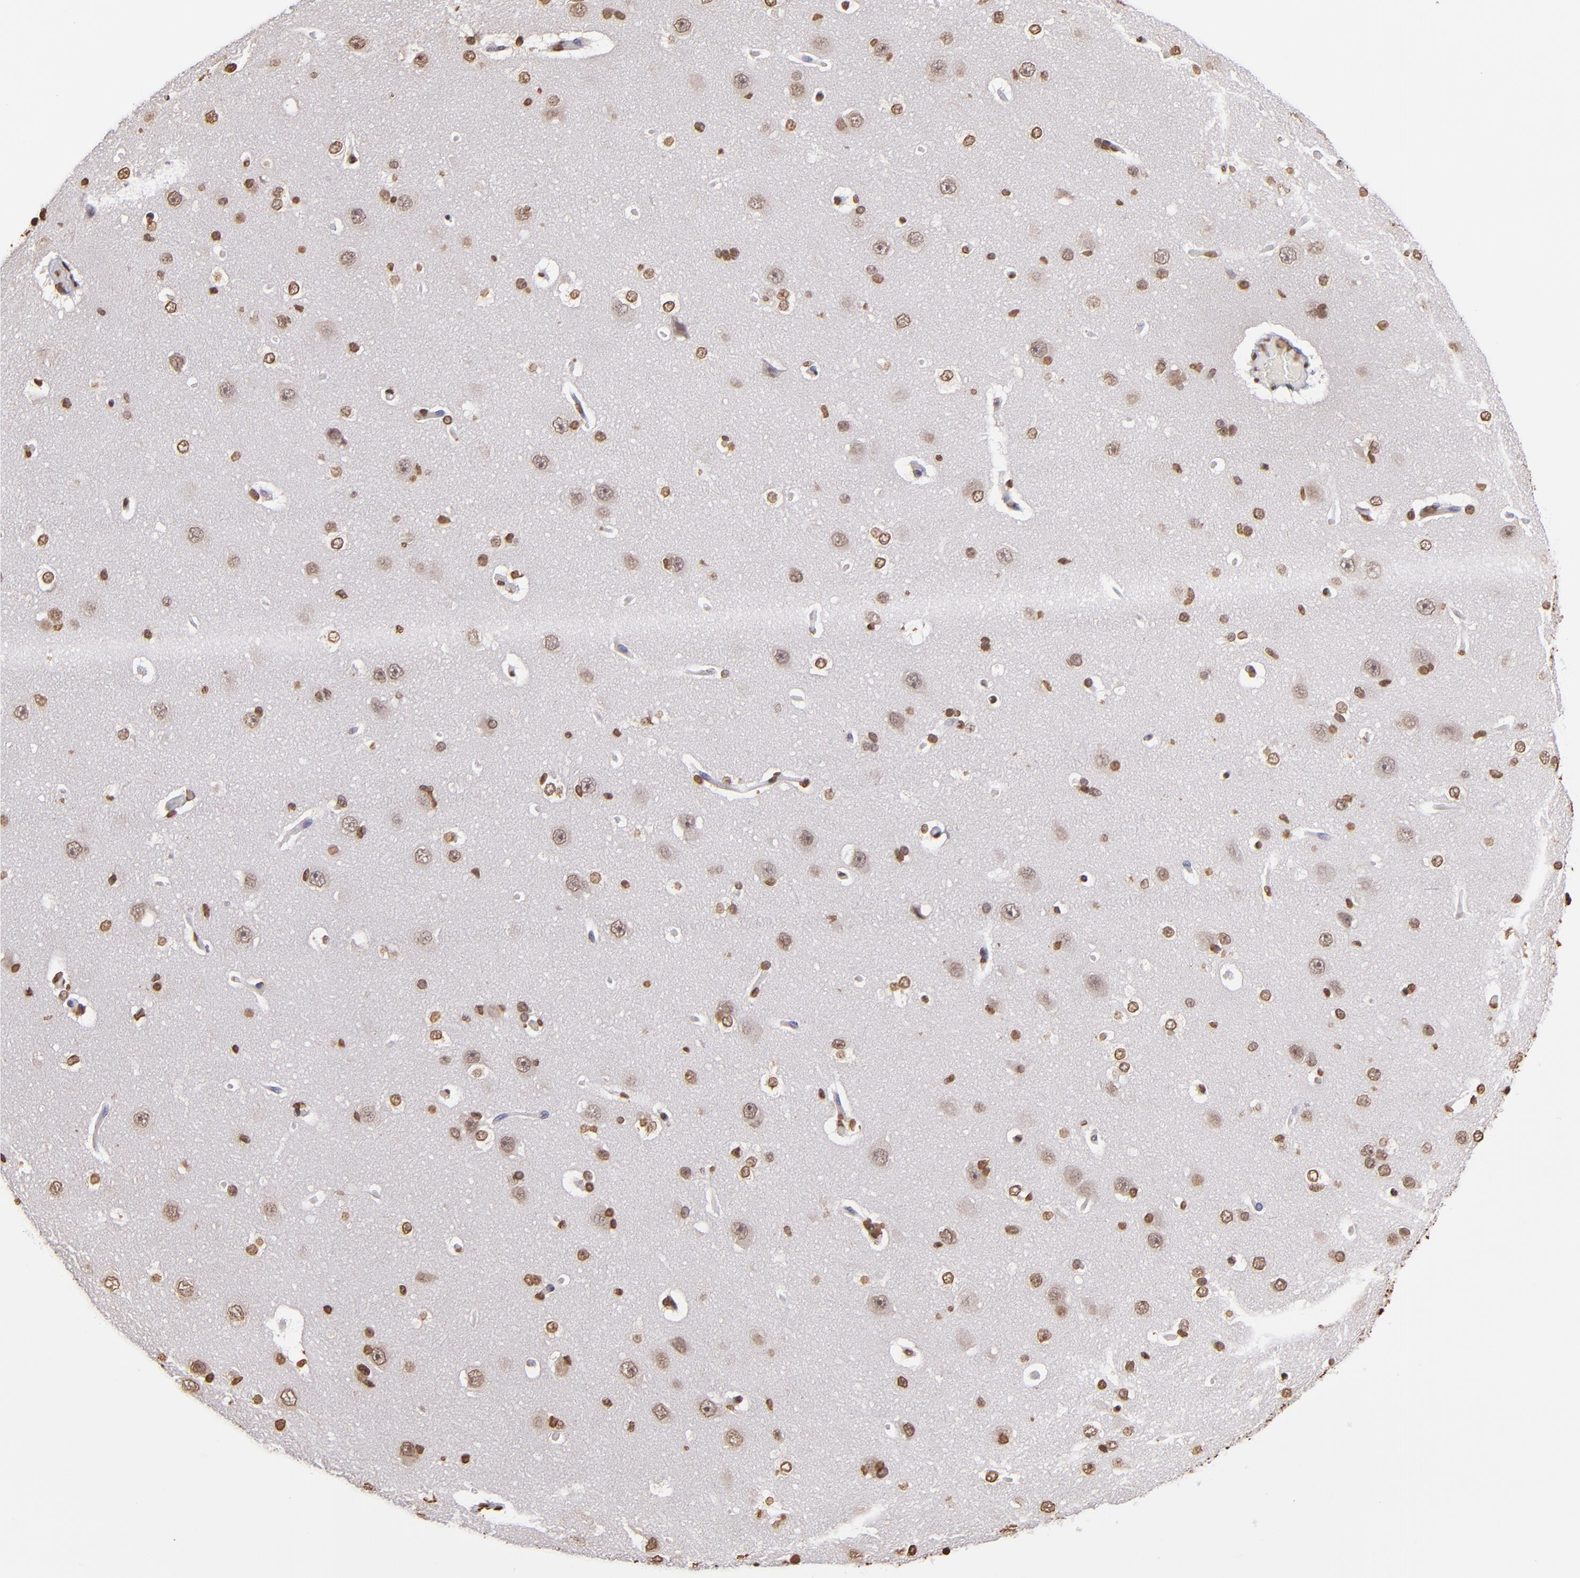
{"staining": {"intensity": "strong", "quantity": ">75%", "location": "nuclear"}, "tissue": "cerebral cortex", "cell_type": "Endothelial cells", "image_type": "normal", "snomed": [{"axis": "morphology", "description": "Normal tissue, NOS"}, {"axis": "topography", "description": "Cerebral cortex"}], "caption": "The image reveals a brown stain indicating the presence of a protein in the nuclear of endothelial cells in cerebral cortex.", "gene": "LBX1", "patient": {"sex": "female", "age": 45}}